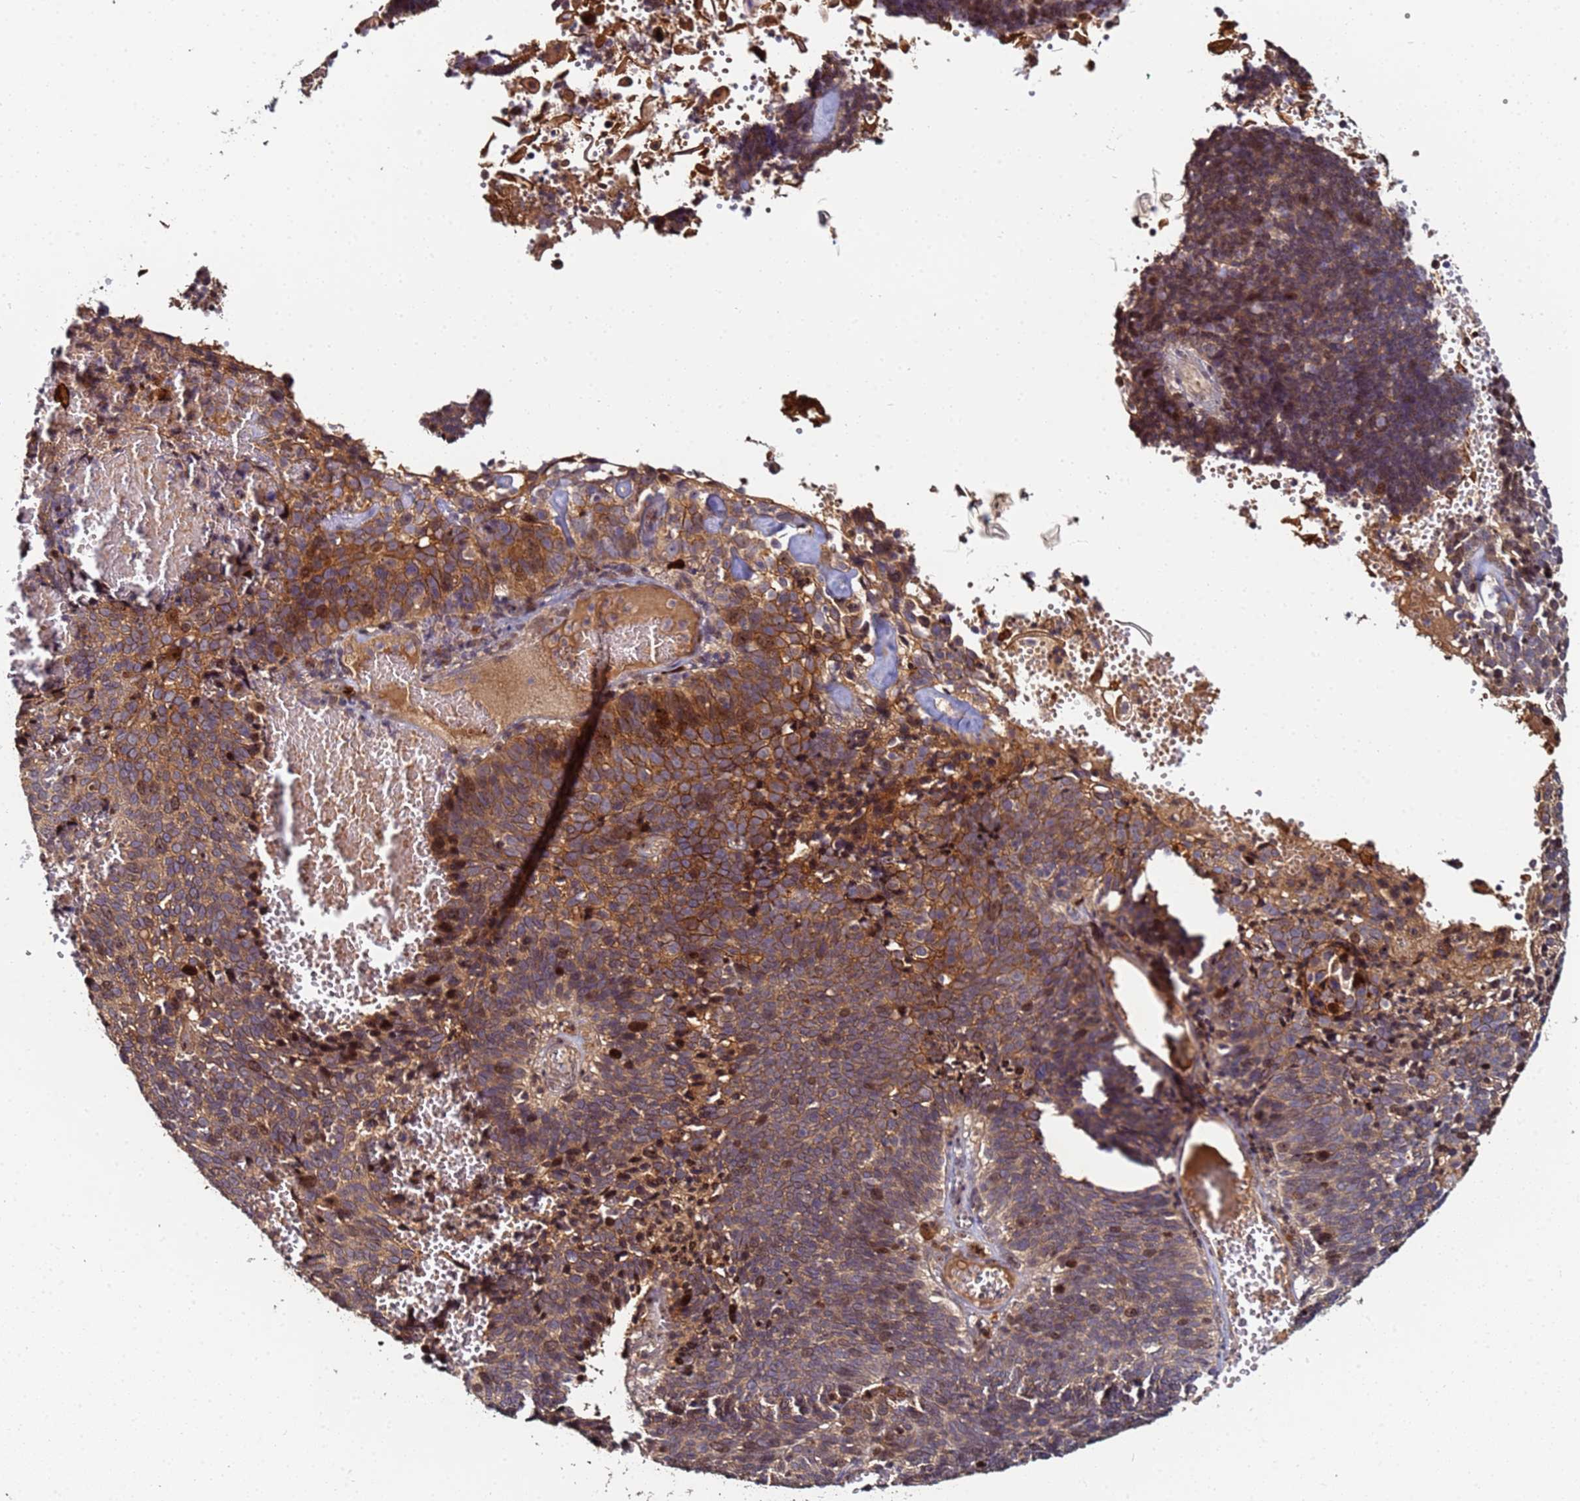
{"staining": {"intensity": "strong", "quantity": "25%-75%", "location": "cytoplasmic/membranous,nuclear"}, "tissue": "cervical cancer", "cell_type": "Tumor cells", "image_type": "cancer", "snomed": [{"axis": "morphology", "description": "Squamous cell carcinoma, NOS"}, {"axis": "topography", "description": "Cervix"}], "caption": "Squamous cell carcinoma (cervical) tissue displays strong cytoplasmic/membranous and nuclear expression in approximately 25%-75% of tumor cells, visualized by immunohistochemistry.", "gene": "OSER1", "patient": {"sex": "female", "age": 39}}